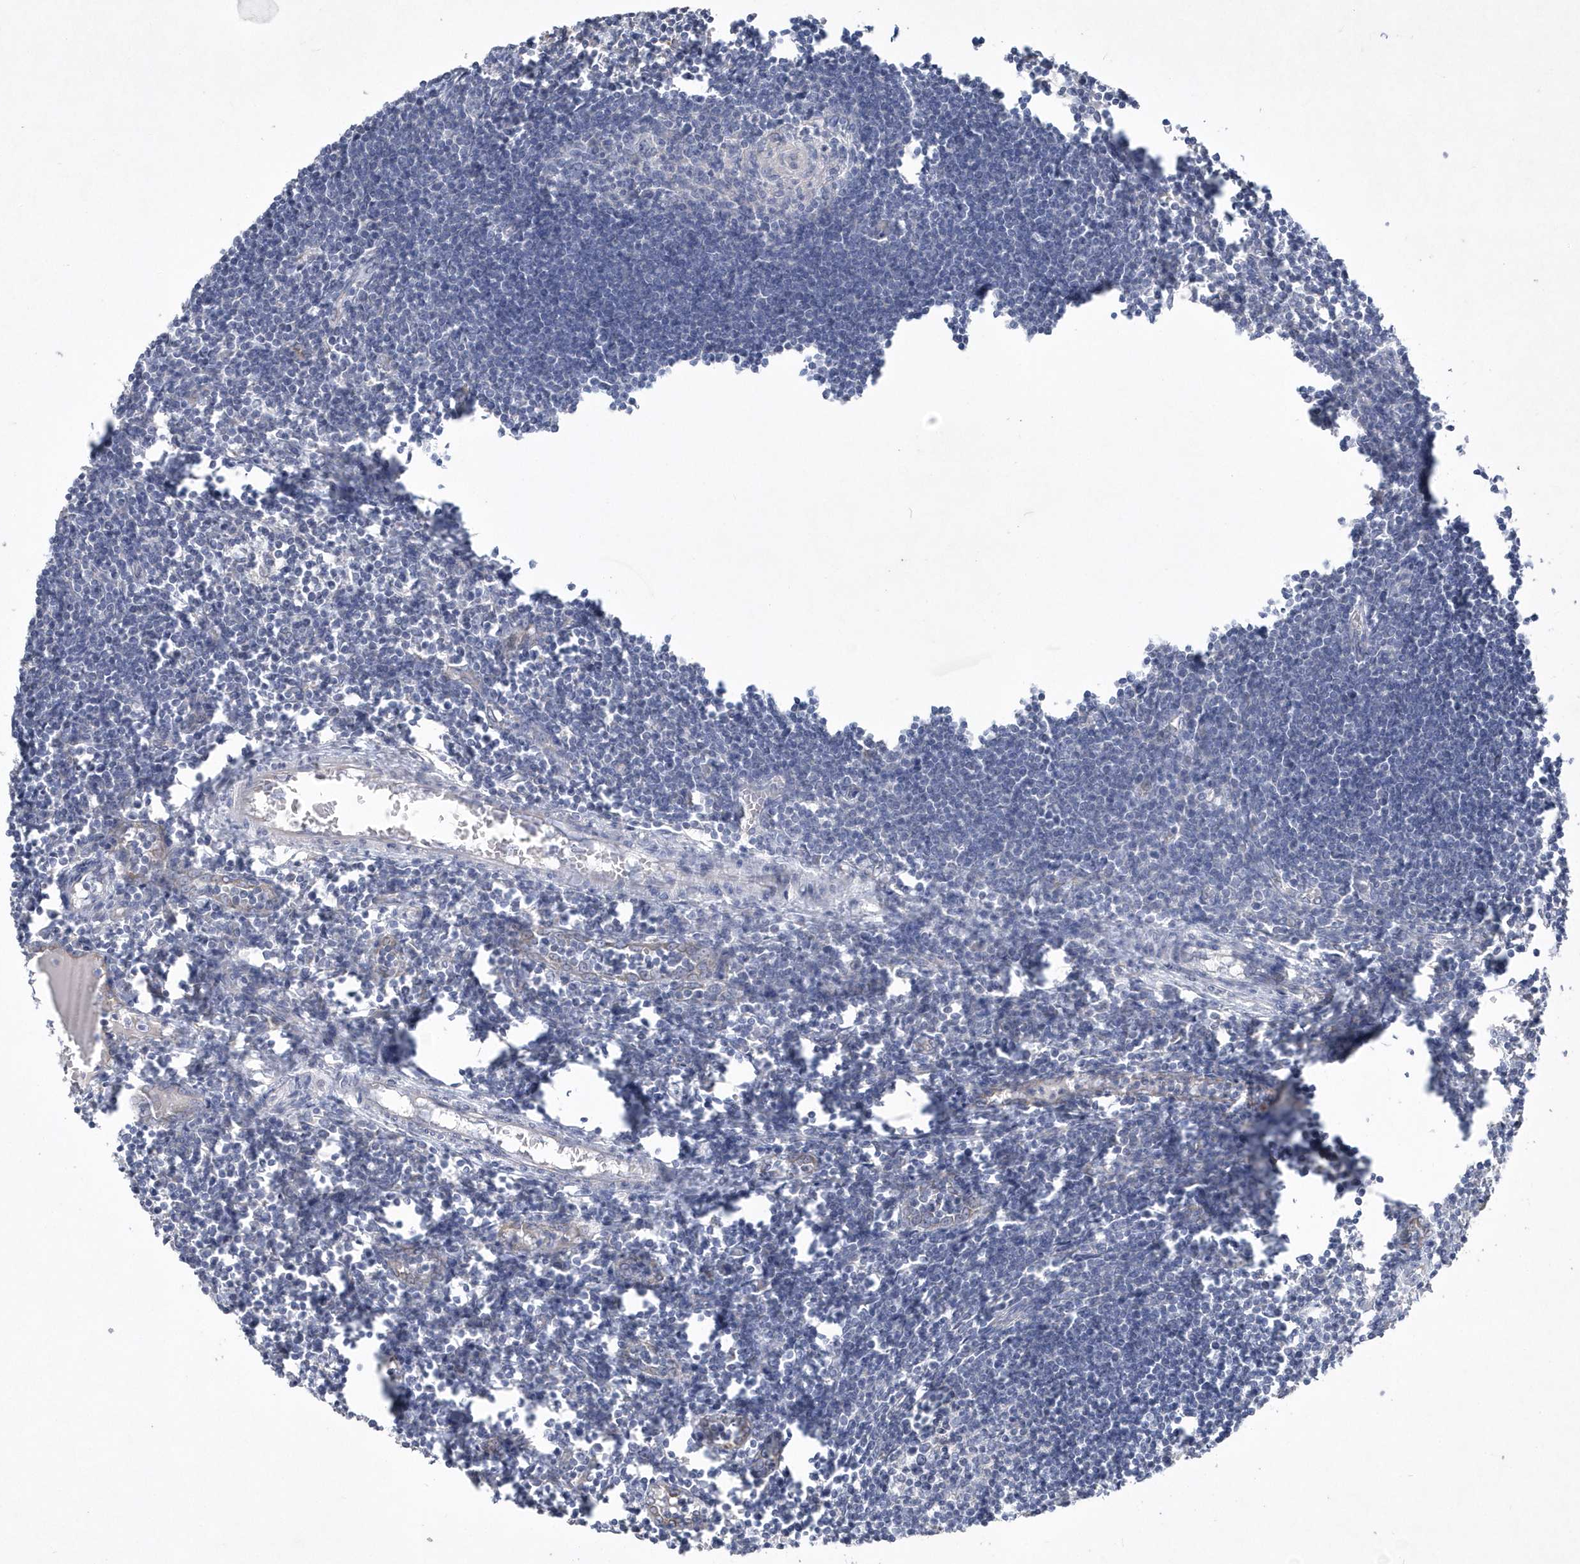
{"staining": {"intensity": "negative", "quantity": "none", "location": "none"}, "tissue": "lymph node", "cell_type": "Germinal center cells", "image_type": "normal", "snomed": [{"axis": "morphology", "description": "Normal tissue, NOS"}, {"axis": "morphology", "description": "Malignant melanoma, Metastatic site"}, {"axis": "topography", "description": "Lymph node"}], "caption": "Micrograph shows no significant protein positivity in germinal center cells of normal lymph node.", "gene": "DGAT1", "patient": {"sex": "male", "age": 41}}